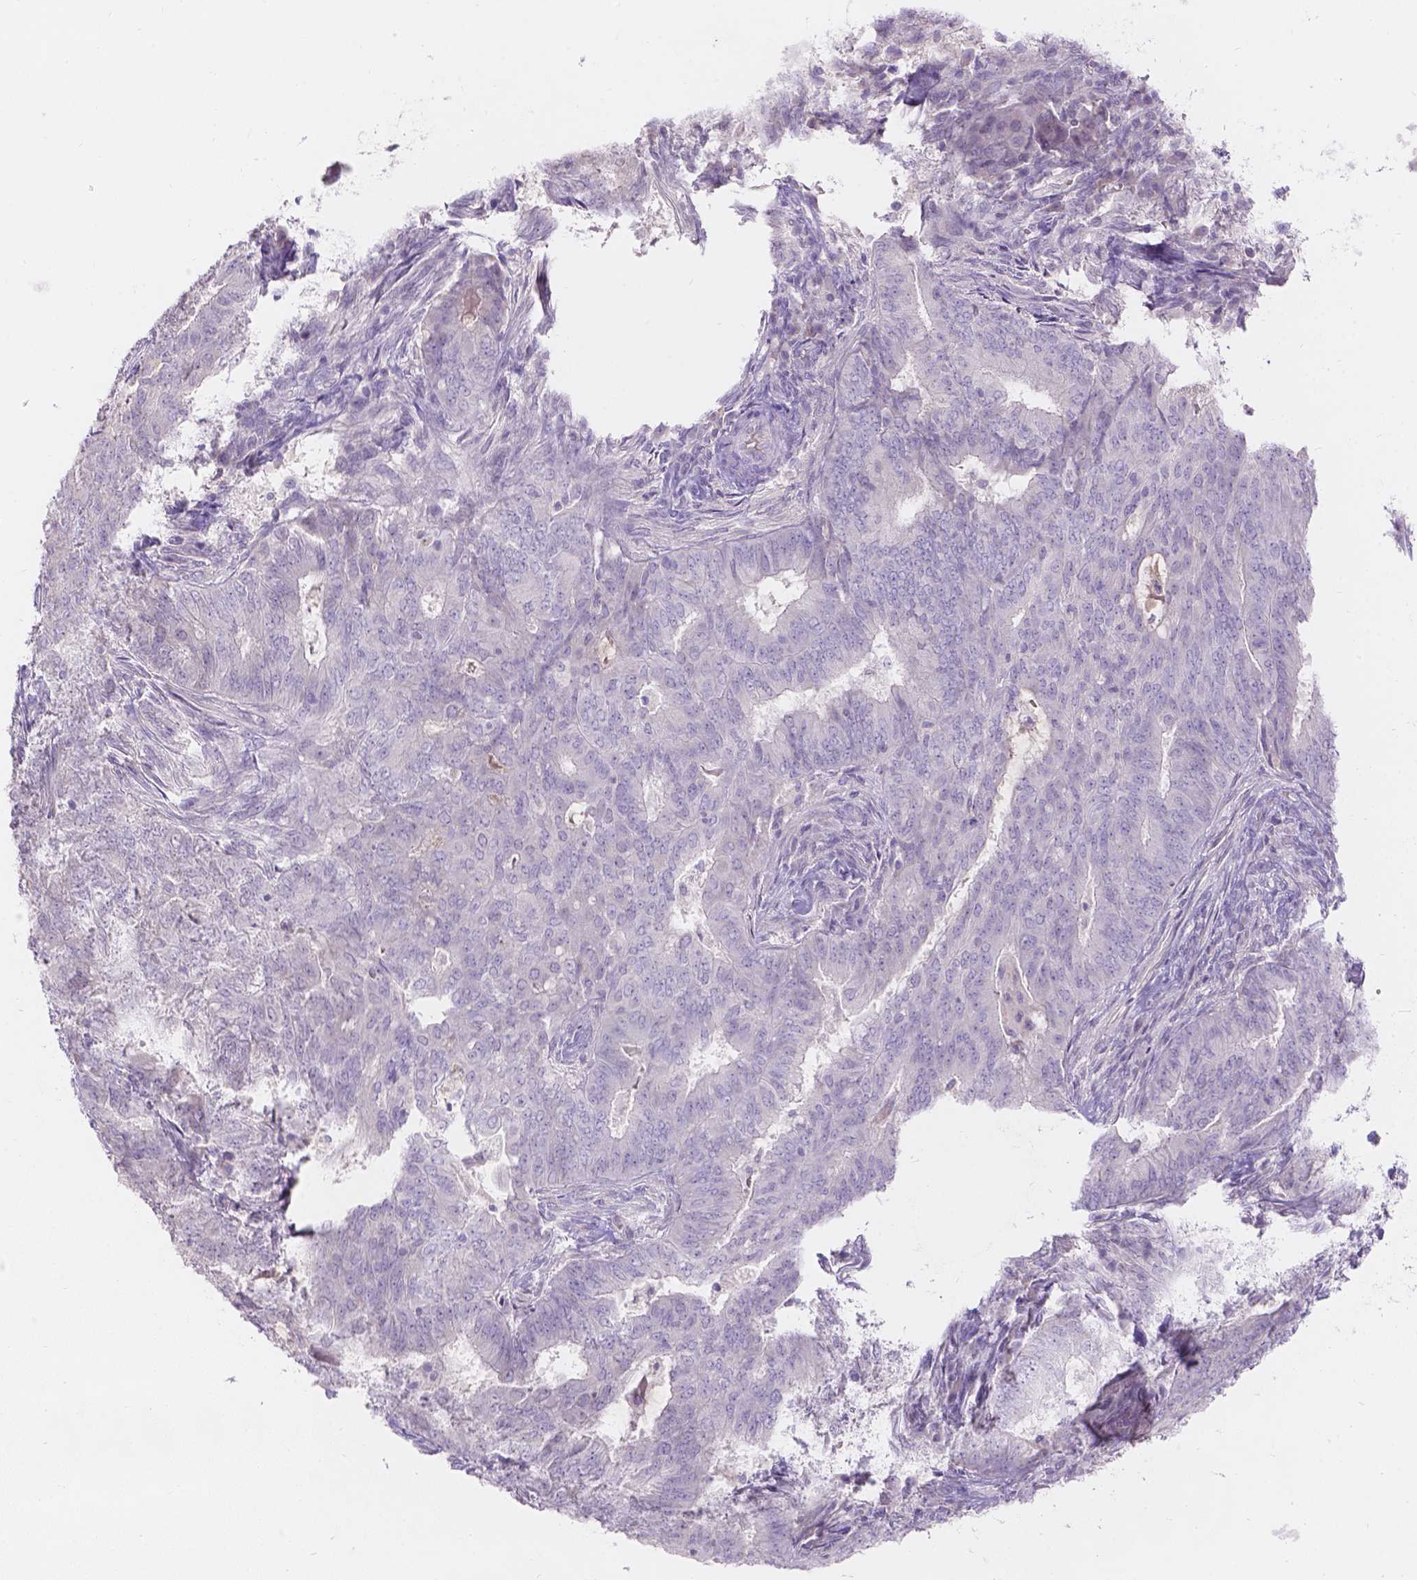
{"staining": {"intensity": "negative", "quantity": "none", "location": "none"}, "tissue": "endometrial cancer", "cell_type": "Tumor cells", "image_type": "cancer", "snomed": [{"axis": "morphology", "description": "Adenocarcinoma, NOS"}, {"axis": "topography", "description": "Endometrium"}], "caption": "Tumor cells are negative for protein expression in human endometrial cancer.", "gene": "DCAF4L1", "patient": {"sex": "female", "age": 62}}